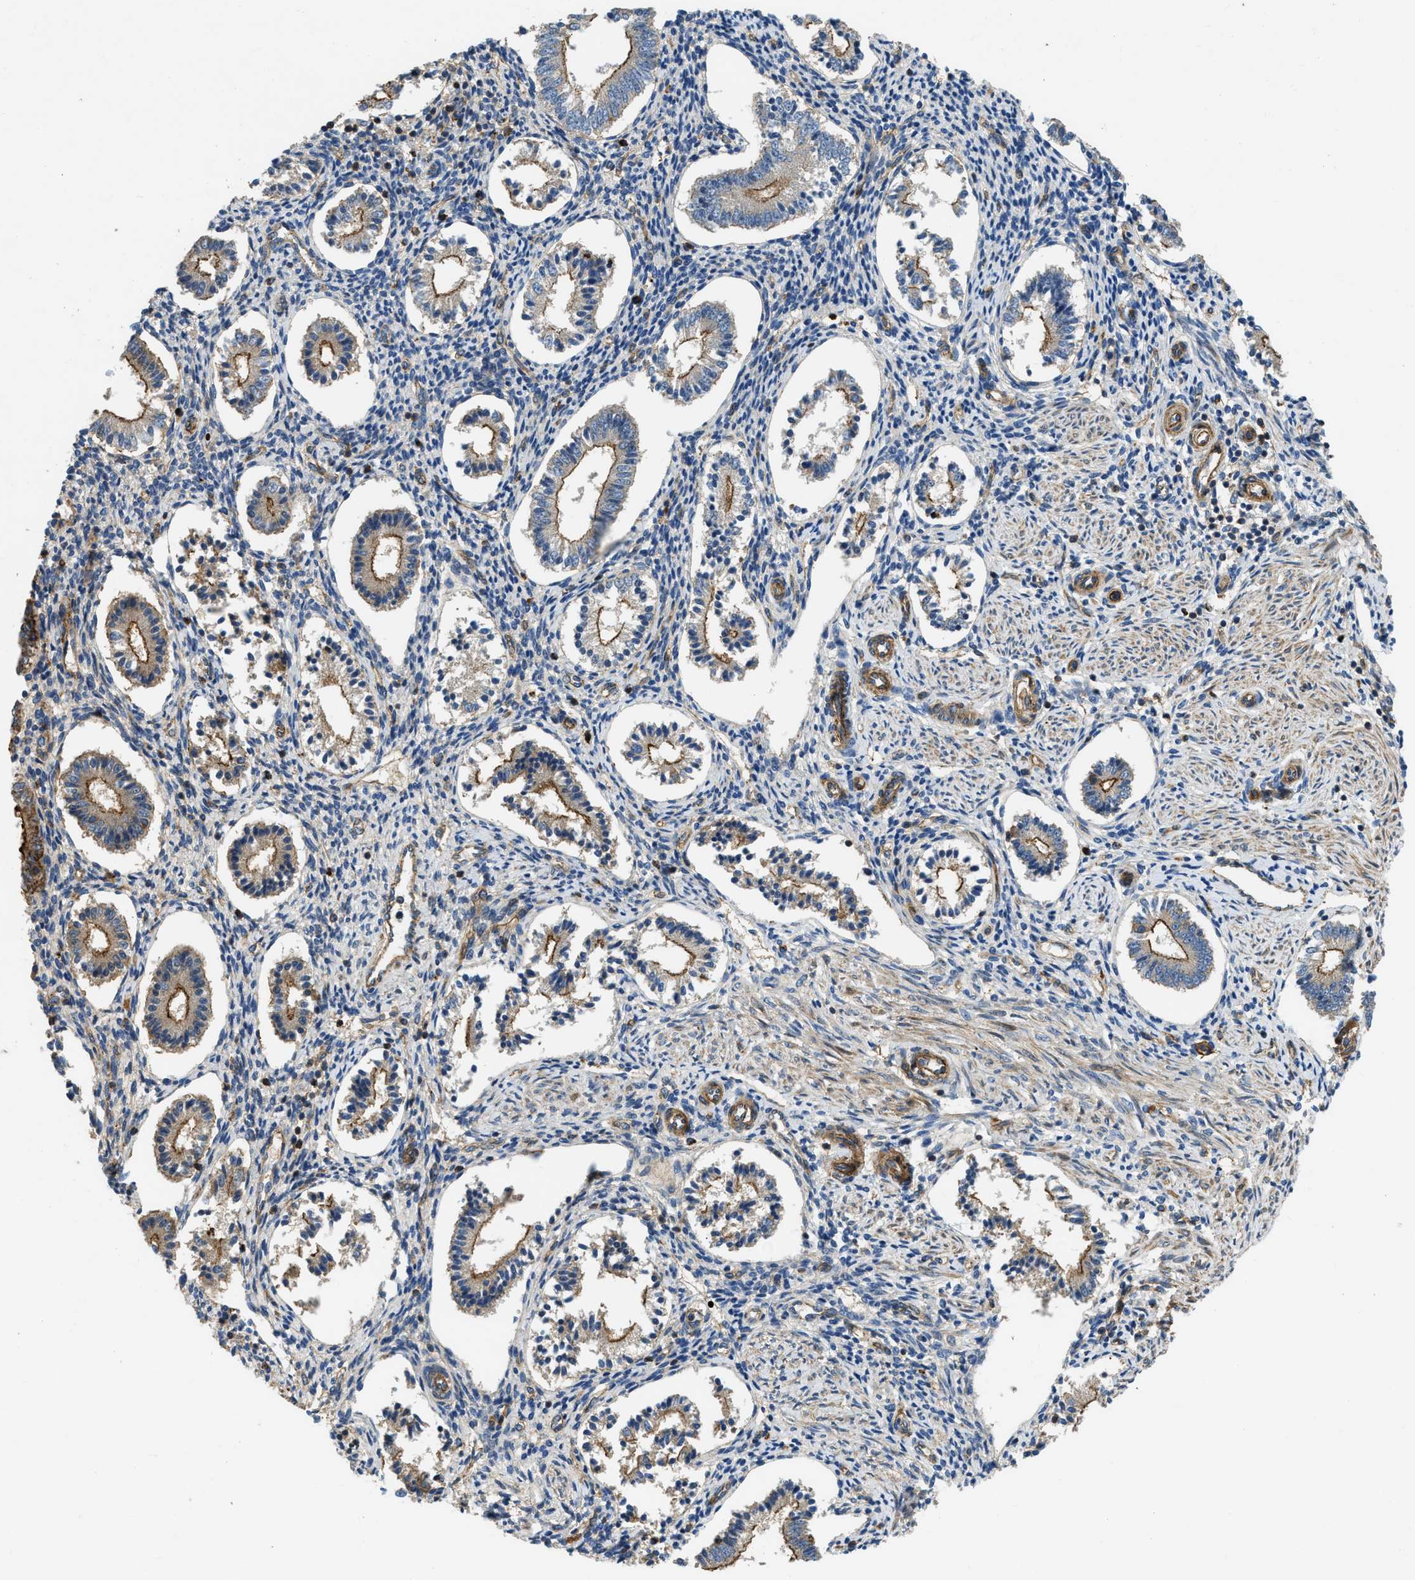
{"staining": {"intensity": "moderate", "quantity": "25%-75%", "location": "cytoplasmic/membranous"}, "tissue": "endometrium", "cell_type": "Cells in endometrial stroma", "image_type": "normal", "snomed": [{"axis": "morphology", "description": "Normal tissue, NOS"}, {"axis": "topography", "description": "Endometrium"}], "caption": "Endometrium stained with a brown dye shows moderate cytoplasmic/membranous positive staining in approximately 25%-75% of cells in endometrial stroma.", "gene": "NYNRIN", "patient": {"sex": "female", "age": 42}}